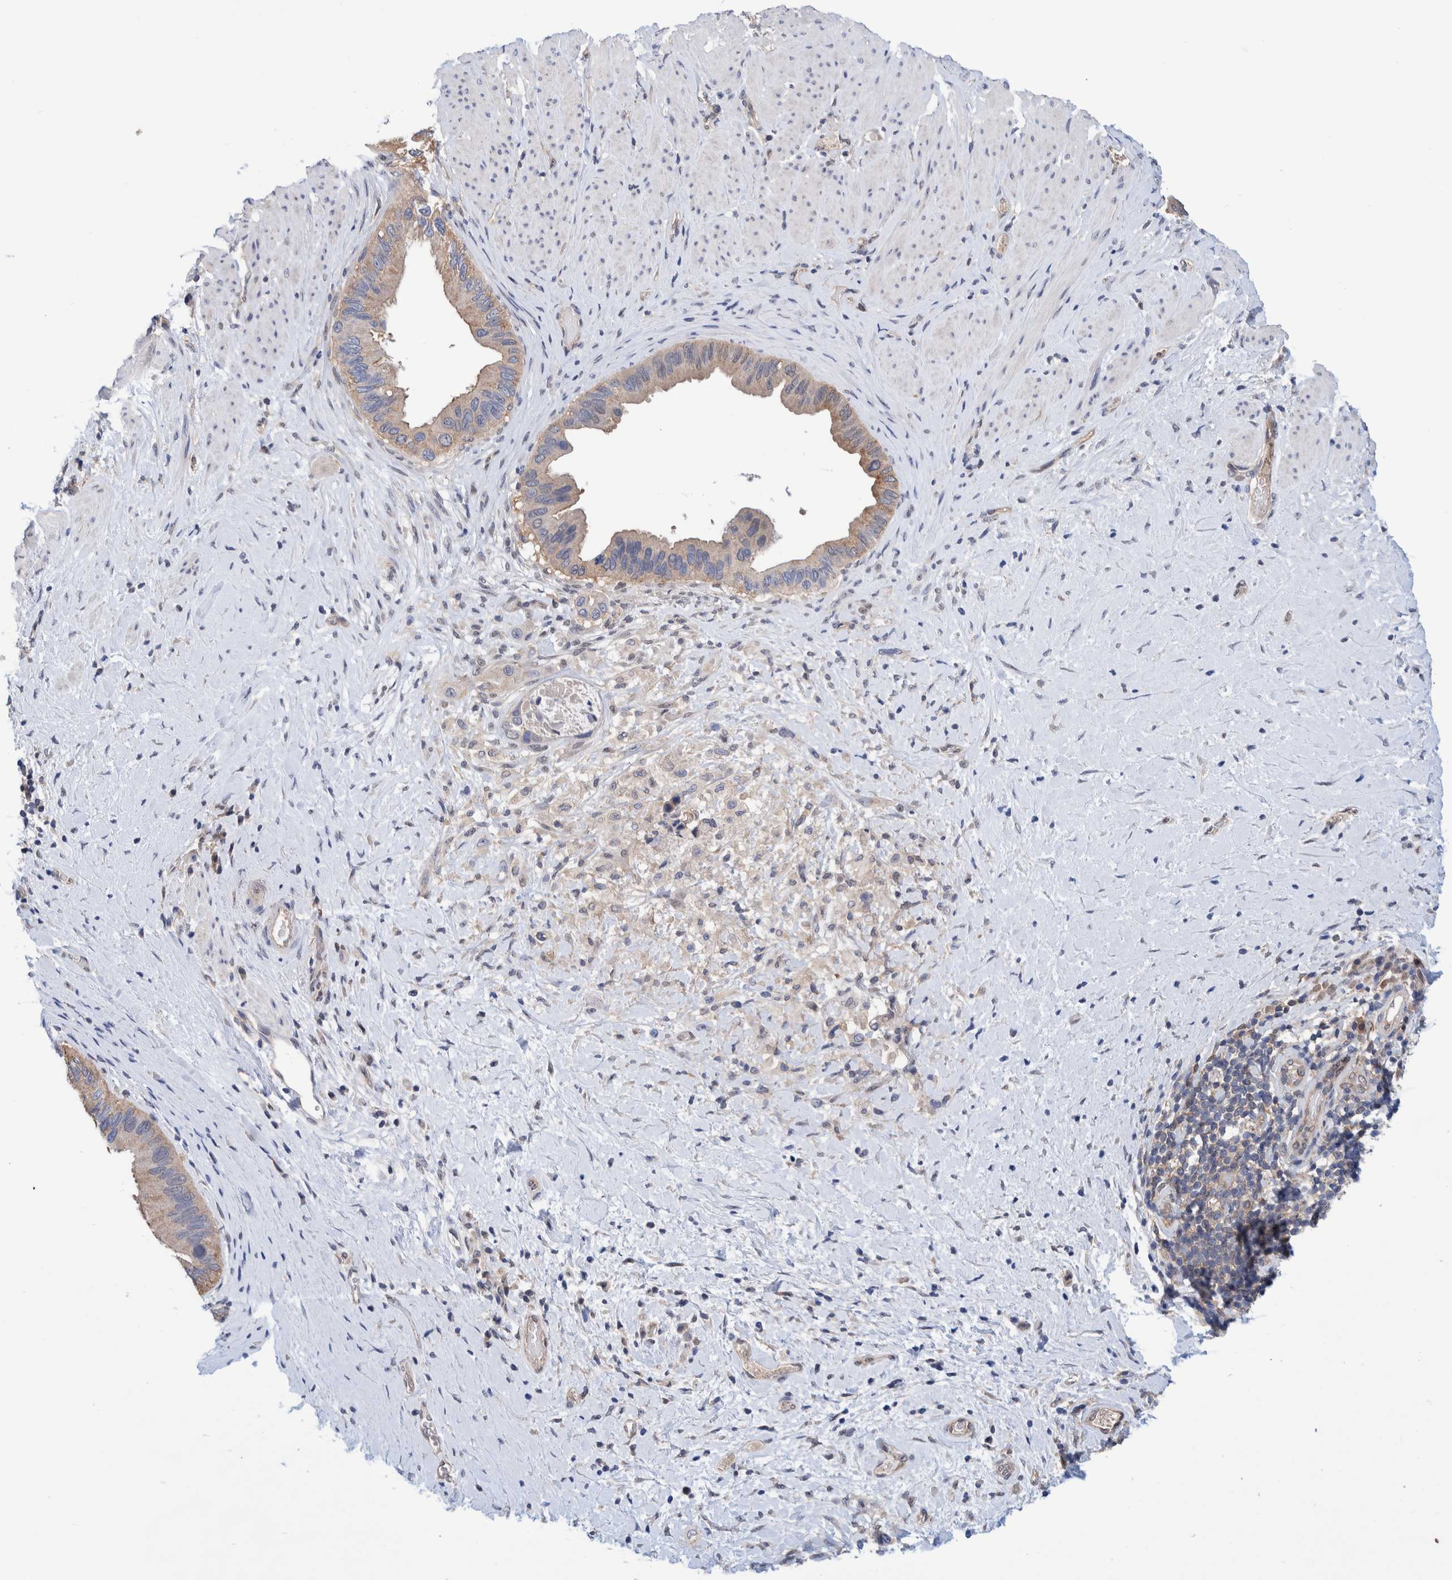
{"staining": {"intensity": "weak", "quantity": ">75%", "location": "cytoplasmic/membranous"}, "tissue": "pancreatic cancer", "cell_type": "Tumor cells", "image_type": "cancer", "snomed": [{"axis": "morphology", "description": "Adenocarcinoma, NOS"}, {"axis": "topography", "description": "Pancreas"}], "caption": "Pancreatic cancer (adenocarcinoma) tissue shows weak cytoplasmic/membranous expression in about >75% of tumor cells", "gene": "PFAS", "patient": {"sex": "female", "age": 56}}